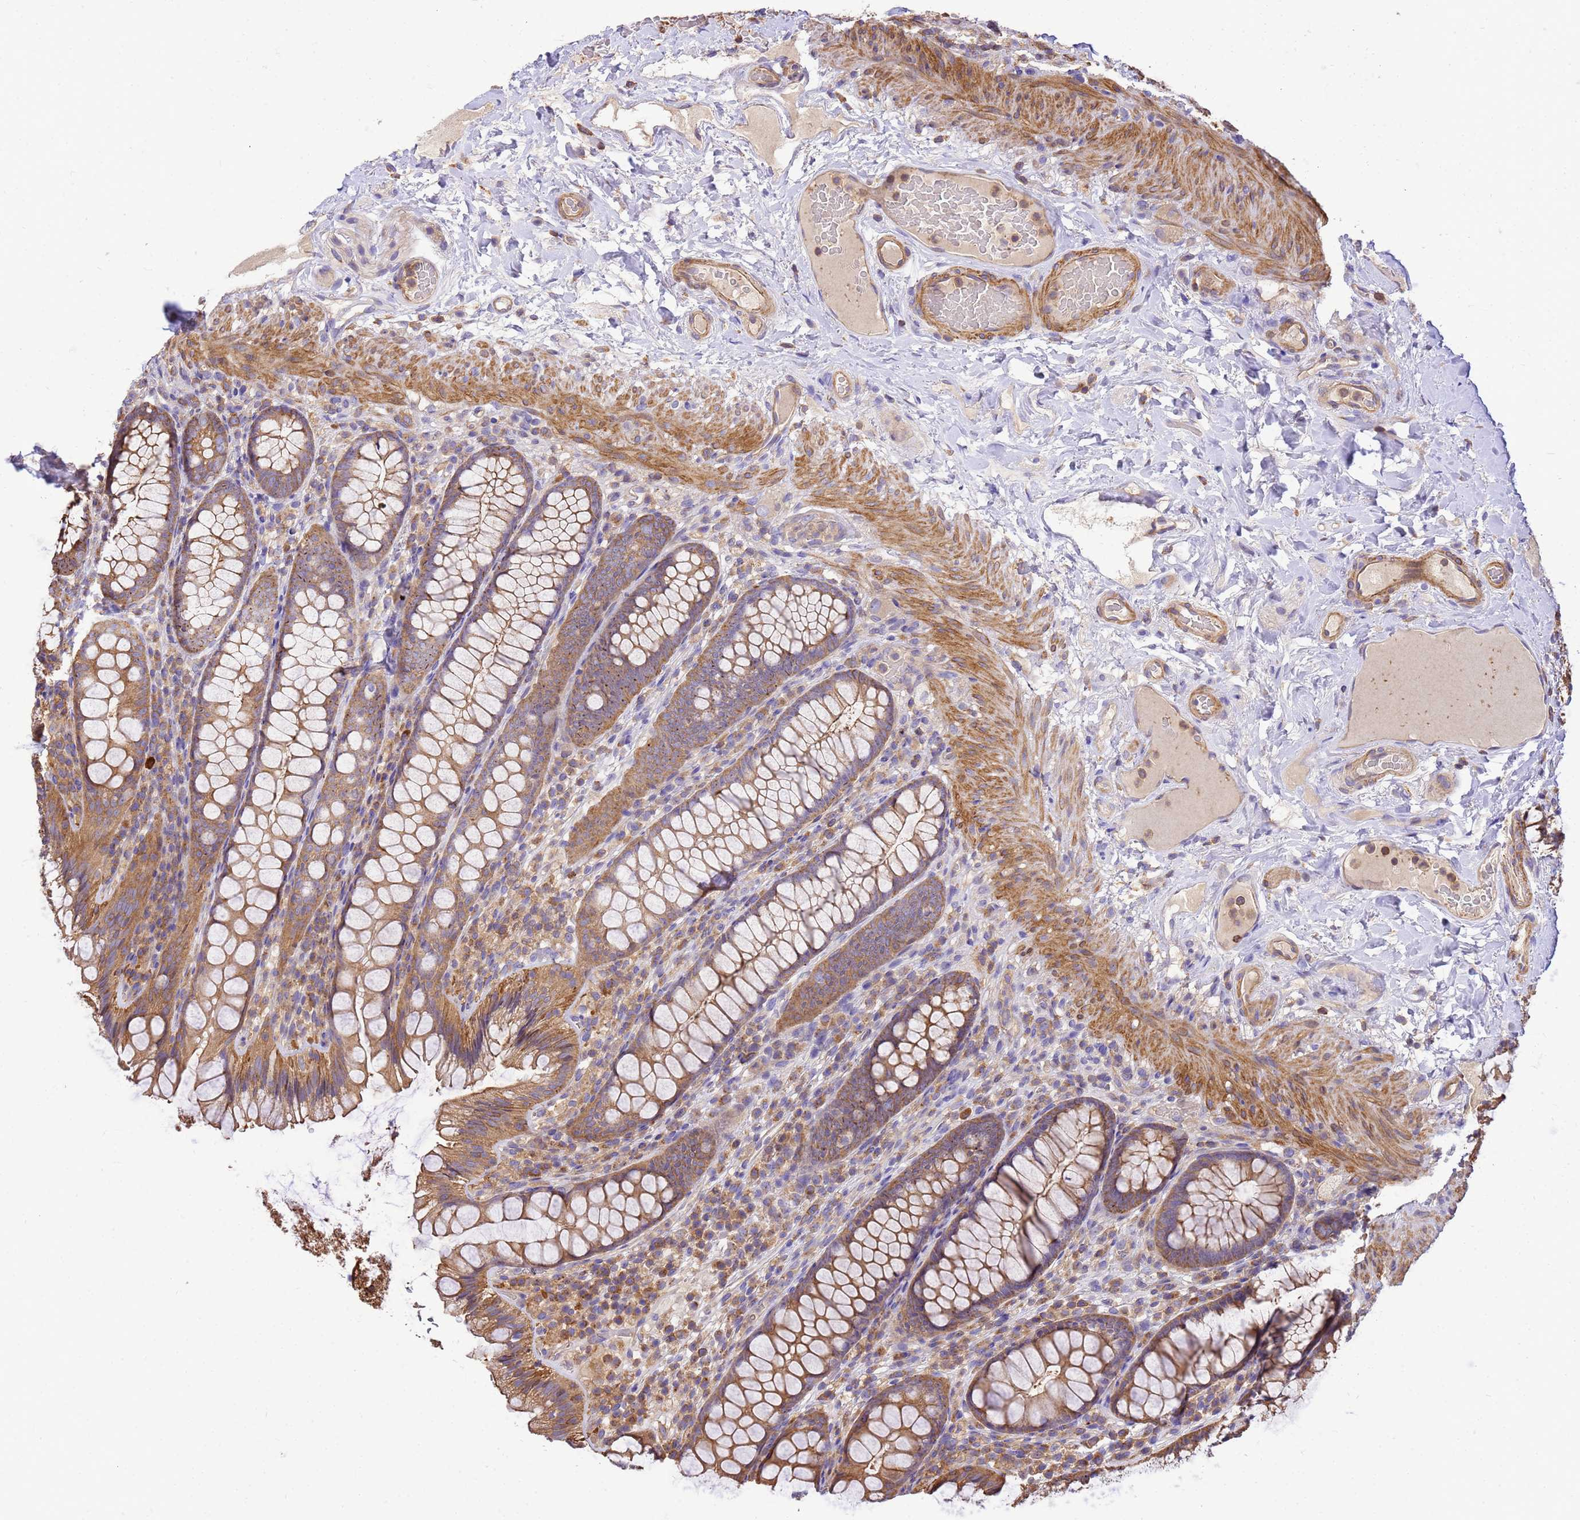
{"staining": {"intensity": "moderate", "quantity": ">75%", "location": "cytoplasmic/membranous"}, "tissue": "rectum", "cell_type": "Glandular cells", "image_type": "normal", "snomed": [{"axis": "morphology", "description": "Normal tissue, NOS"}, {"axis": "topography", "description": "Rectum"}], "caption": "Immunohistochemistry staining of benign rectum, which demonstrates medium levels of moderate cytoplasmic/membranous expression in about >75% of glandular cells indicating moderate cytoplasmic/membranous protein expression. The staining was performed using DAB (3,3'-diaminobenzidine) (brown) for protein detection and nuclei were counterstained in hematoxylin (blue).", "gene": "WDR64", "patient": {"sex": "male", "age": 83}}